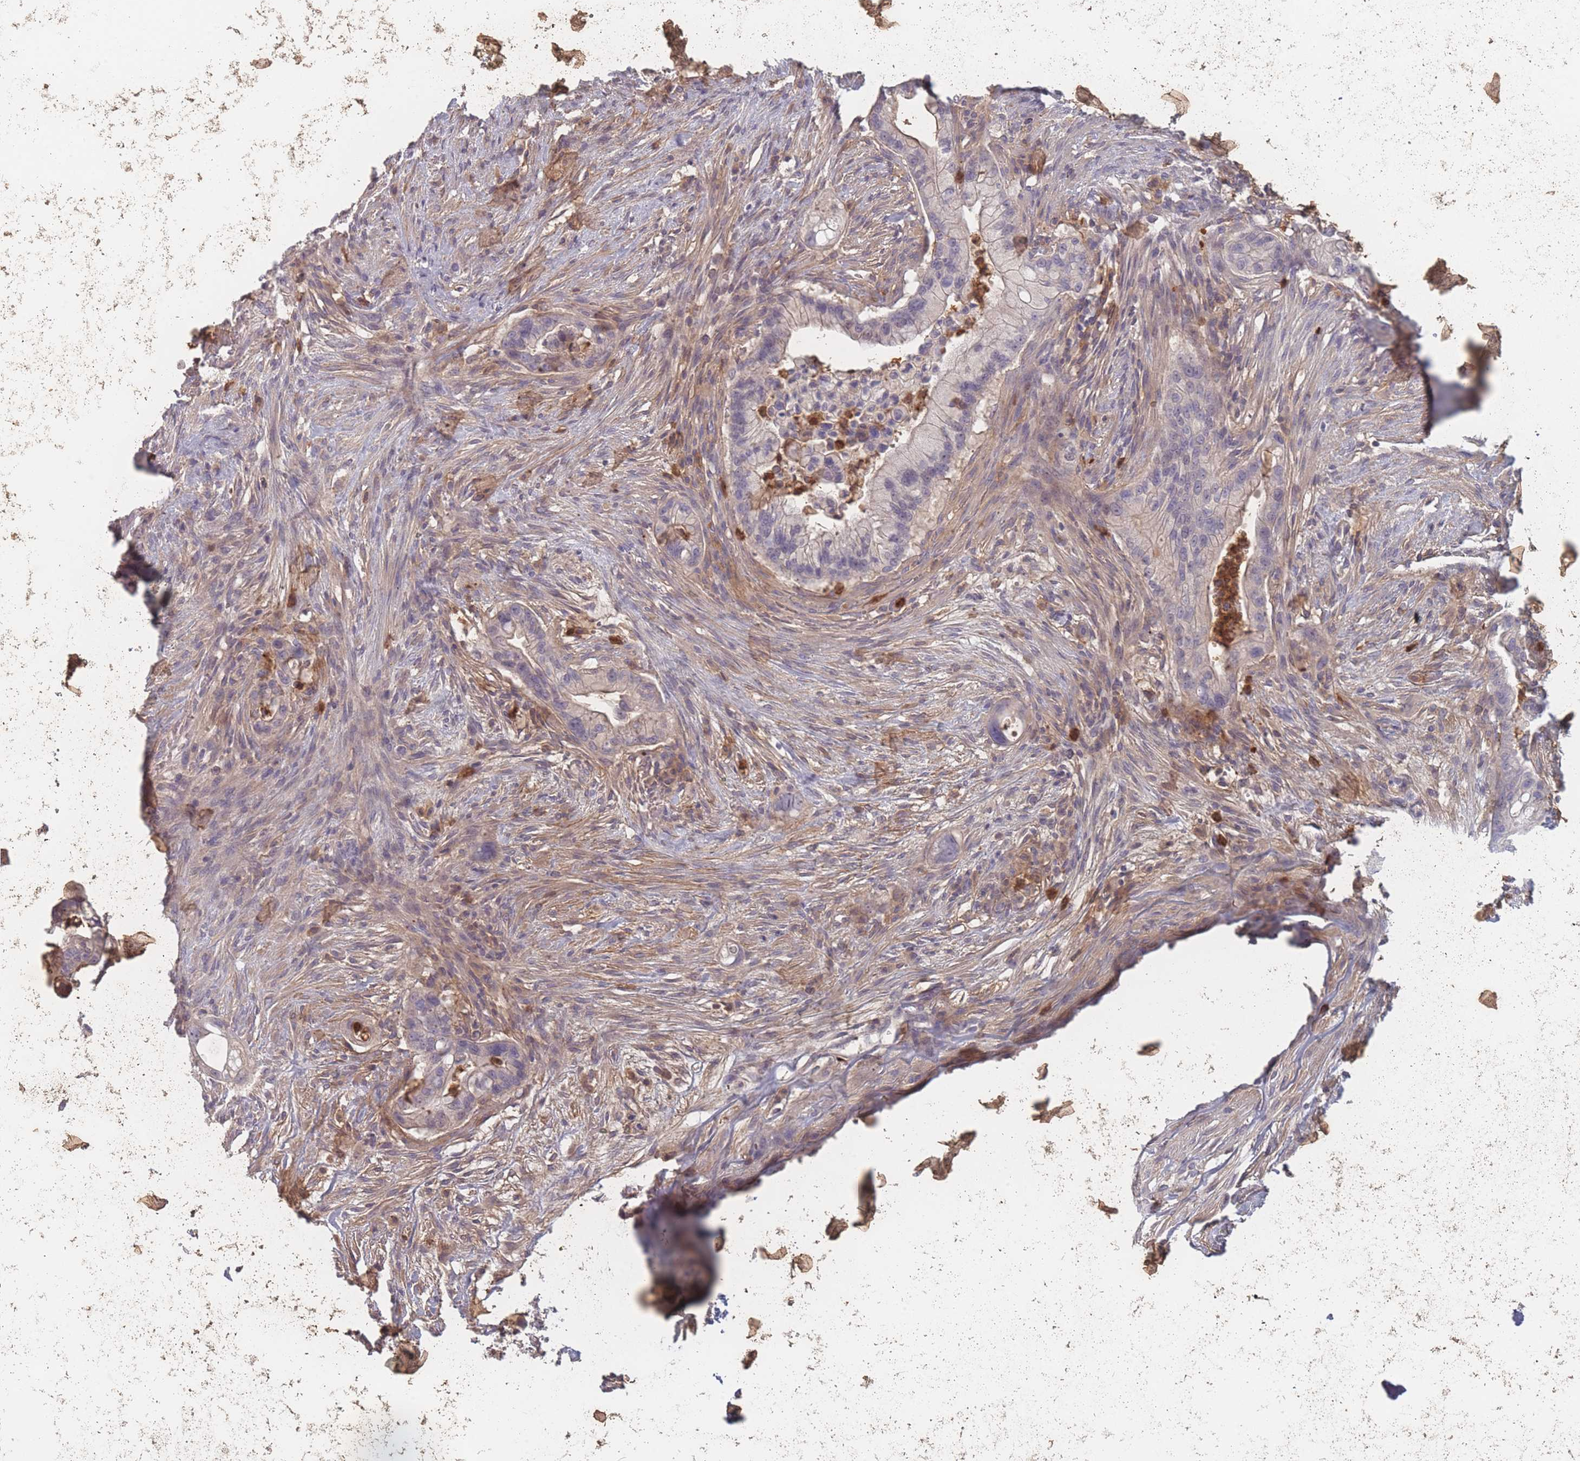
{"staining": {"intensity": "negative", "quantity": "none", "location": "none"}, "tissue": "pancreatic cancer", "cell_type": "Tumor cells", "image_type": "cancer", "snomed": [{"axis": "morphology", "description": "Adenocarcinoma, NOS"}, {"axis": "topography", "description": "Pancreas"}], "caption": "This histopathology image is of adenocarcinoma (pancreatic) stained with IHC to label a protein in brown with the nuclei are counter-stained blue. There is no expression in tumor cells.", "gene": "BST1", "patient": {"sex": "male", "age": 44}}